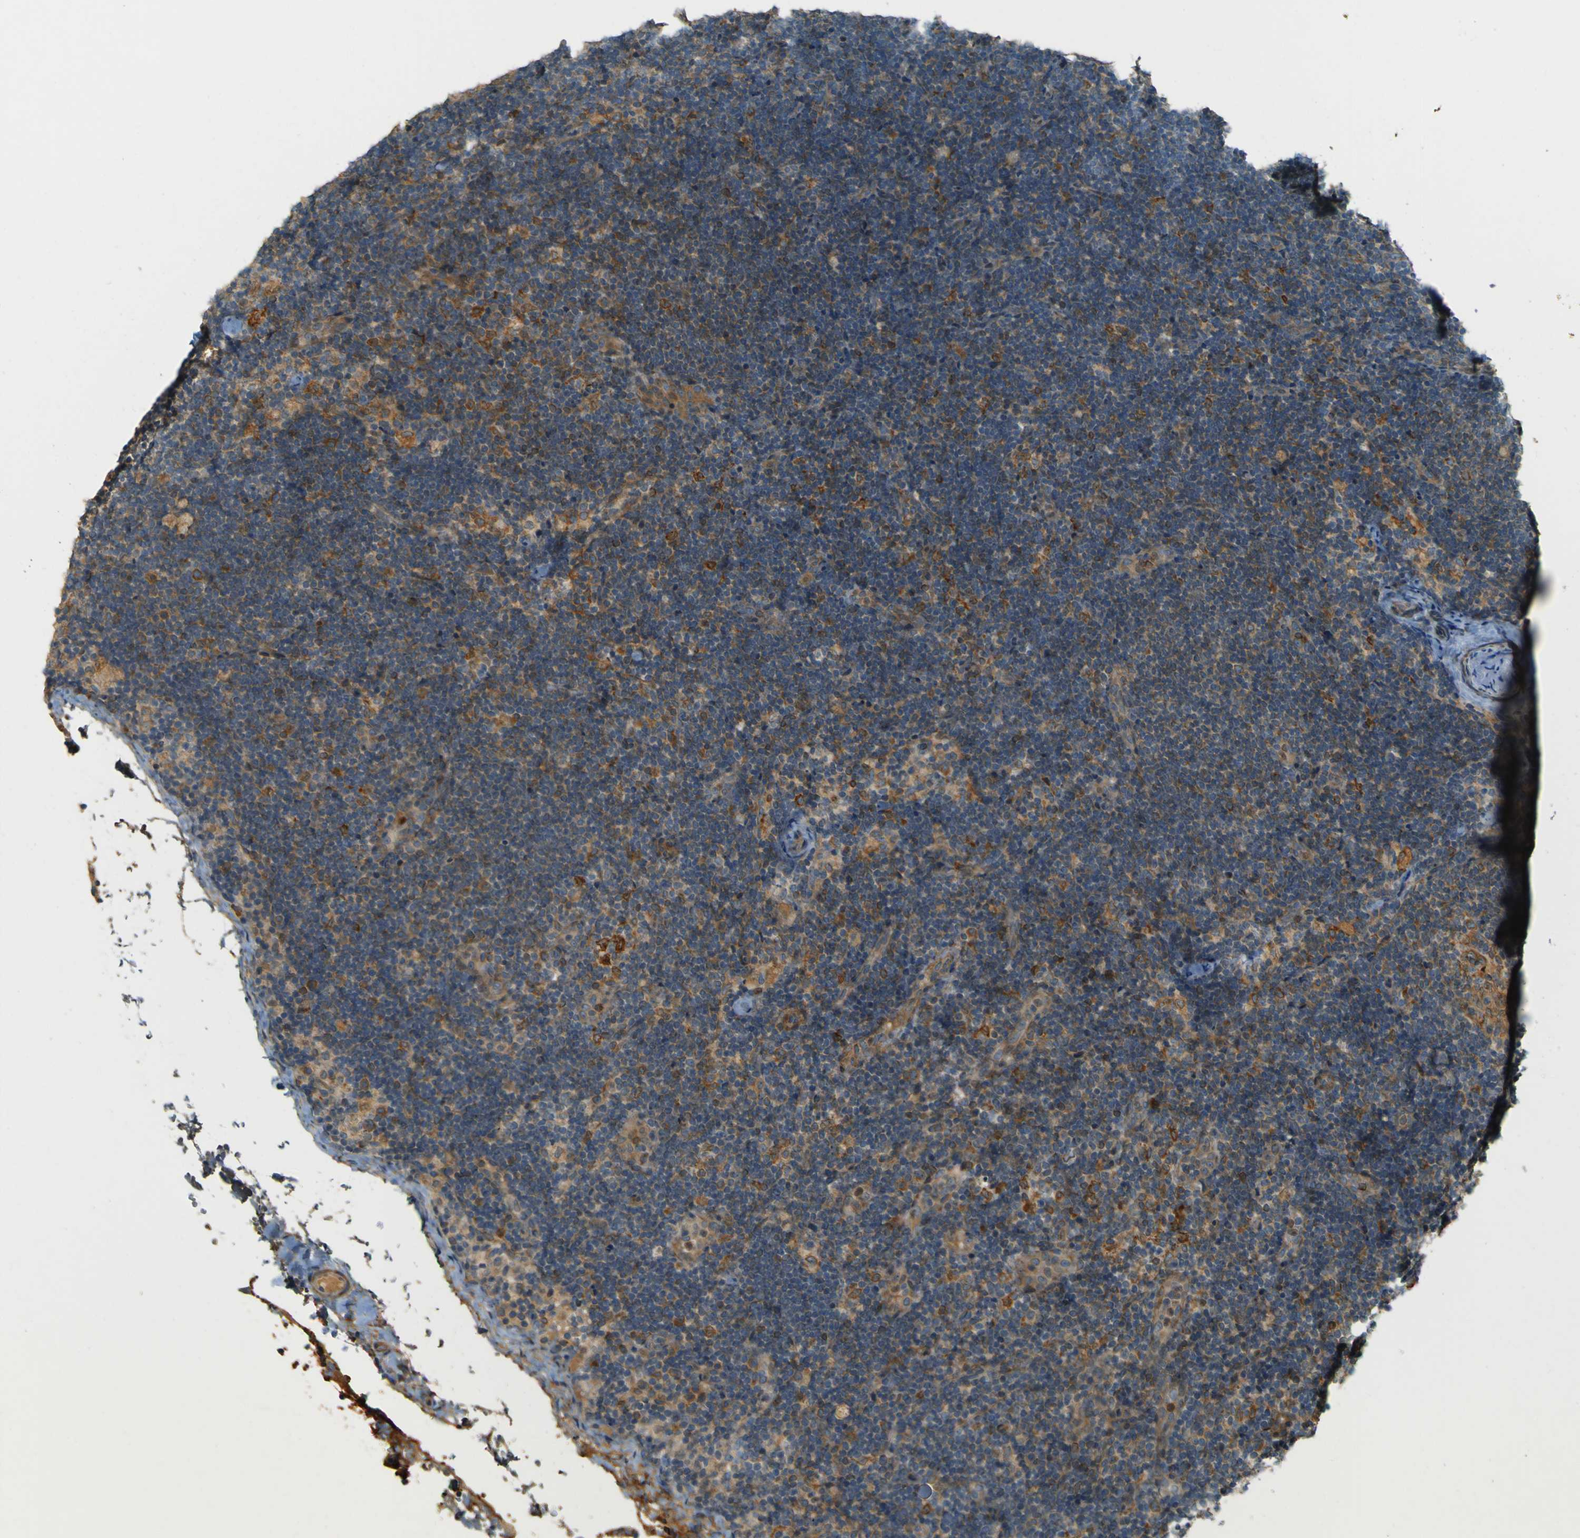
{"staining": {"intensity": "moderate", "quantity": "25%-75%", "location": "cytoplasmic/membranous"}, "tissue": "lymph node", "cell_type": "Germinal center cells", "image_type": "normal", "snomed": [{"axis": "morphology", "description": "Normal tissue, NOS"}, {"axis": "topography", "description": "Lymph node"}], "caption": "A high-resolution photomicrograph shows immunohistochemistry (IHC) staining of benign lymph node, which shows moderate cytoplasmic/membranous staining in approximately 25%-75% of germinal center cells. (Brightfield microscopy of DAB IHC at high magnification).", "gene": "LPCAT1", "patient": {"sex": "female", "age": 14}}